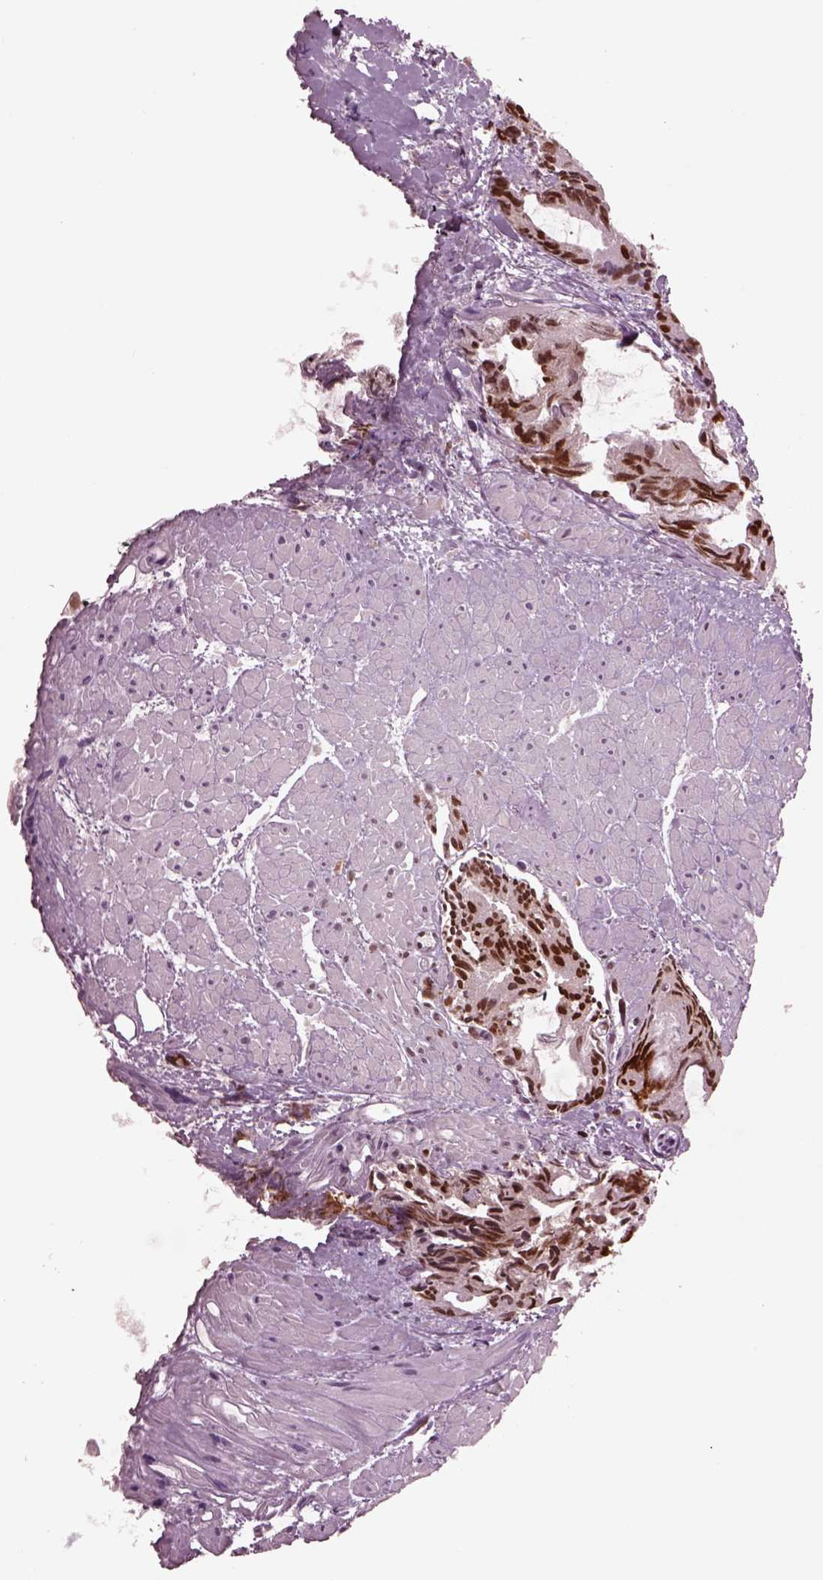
{"staining": {"intensity": "moderate", "quantity": ">75%", "location": "nuclear"}, "tissue": "prostate cancer", "cell_type": "Tumor cells", "image_type": "cancer", "snomed": [{"axis": "morphology", "description": "Adenocarcinoma, High grade"}, {"axis": "topography", "description": "Prostate"}], "caption": "Immunohistochemistry (DAB (3,3'-diaminobenzidine)) staining of human prostate adenocarcinoma (high-grade) reveals moderate nuclear protein staining in about >75% of tumor cells.", "gene": "SOX9", "patient": {"sex": "male", "age": 79}}